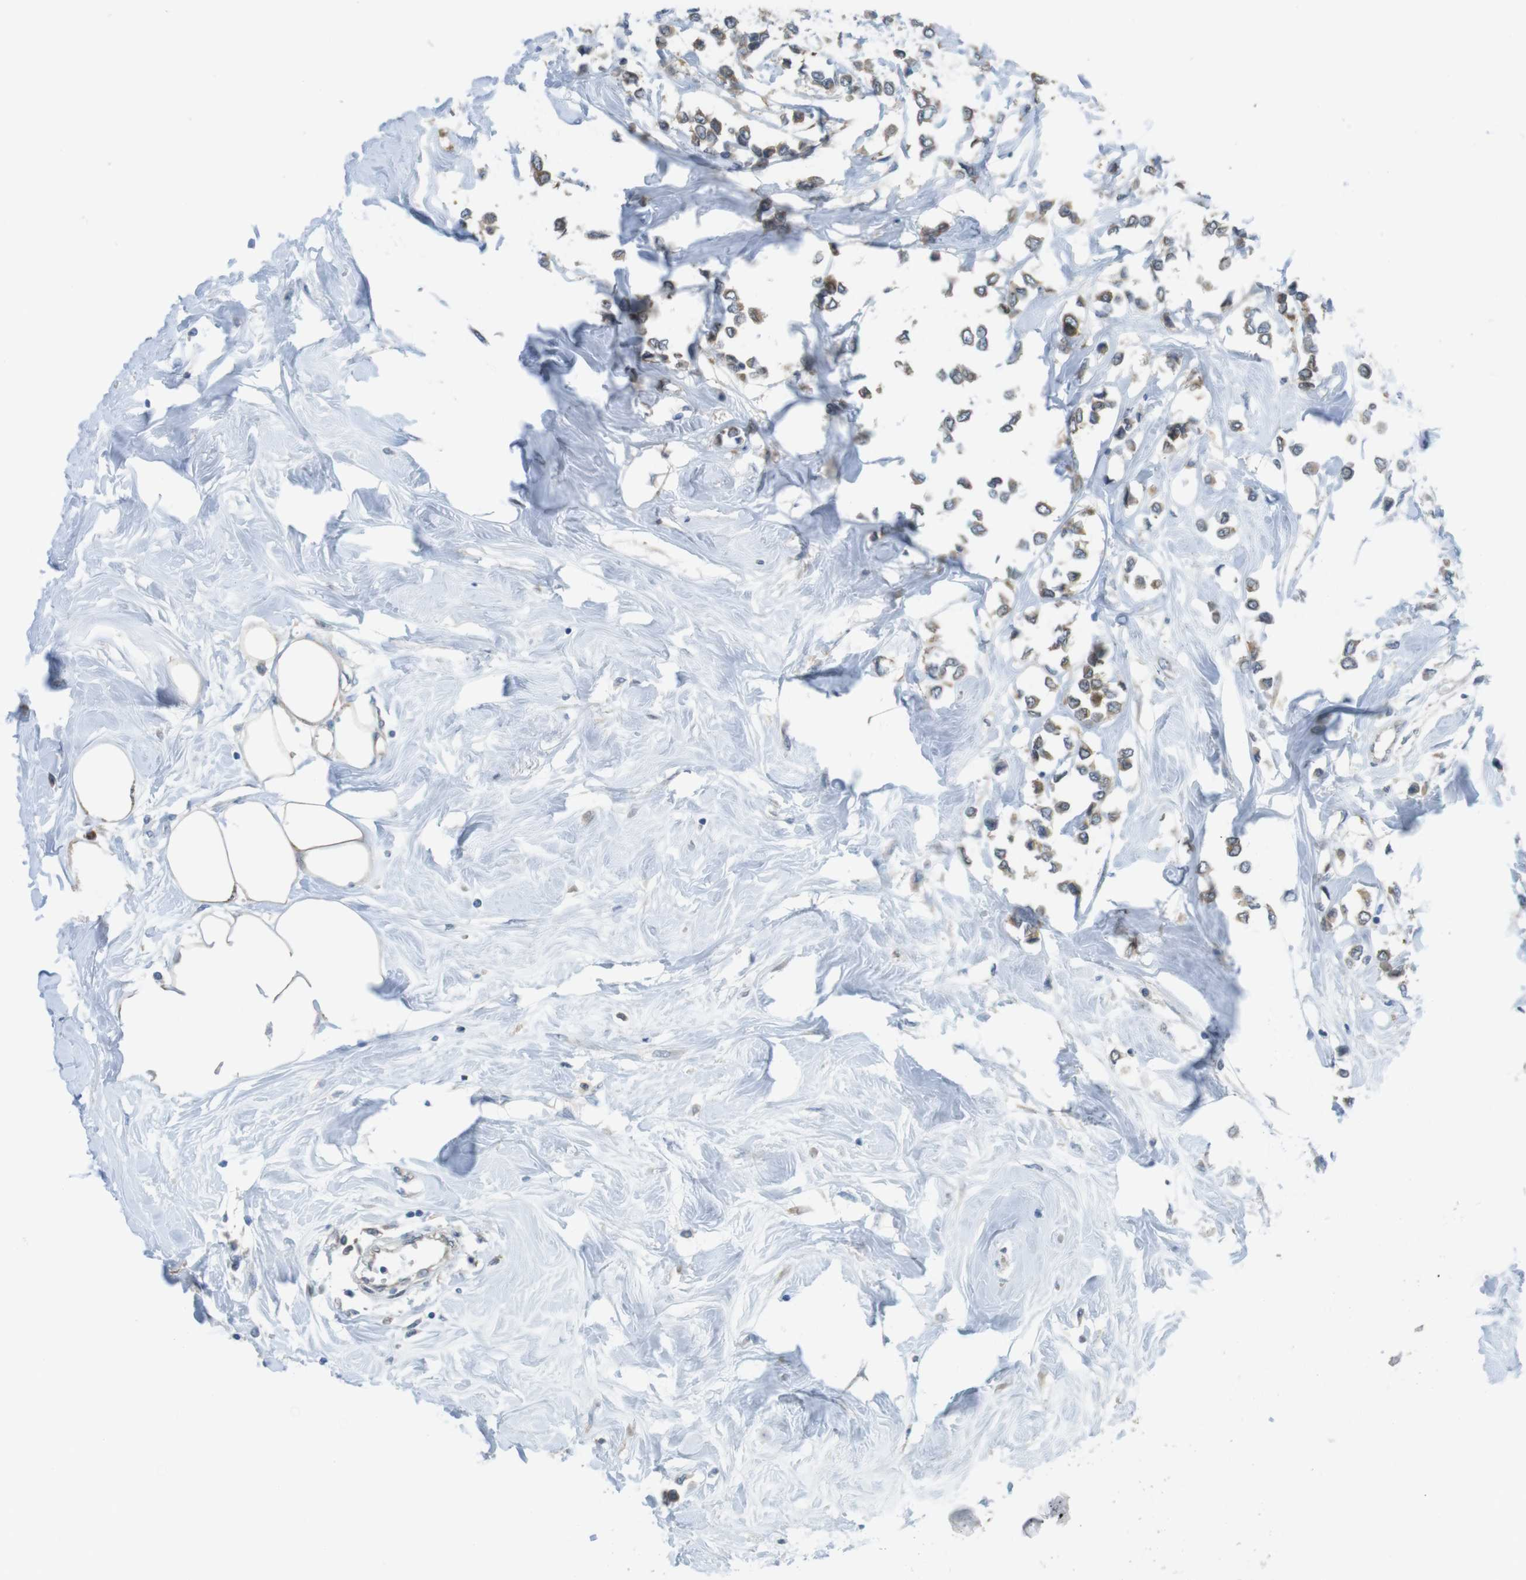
{"staining": {"intensity": "moderate", "quantity": ">75%", "location": "cytoplasmic/membranous"}, "tissue": "breast cancer", "cell_type": "Tumor cells", "image_type": "cancer", "snomed": [{"axis": "morphology", "description": "Lobular carcinoma"}, {"axis": "topography", "description": "Breast"}], "caption": "This is an image of immunohistochemistry staining of breast lobular carcinoma, which shows moderate staining in the cytoplasmic/membranous of tumor cells.", "gene": "MTHFD1", "patient": {"sex": "female", "age": 51}}